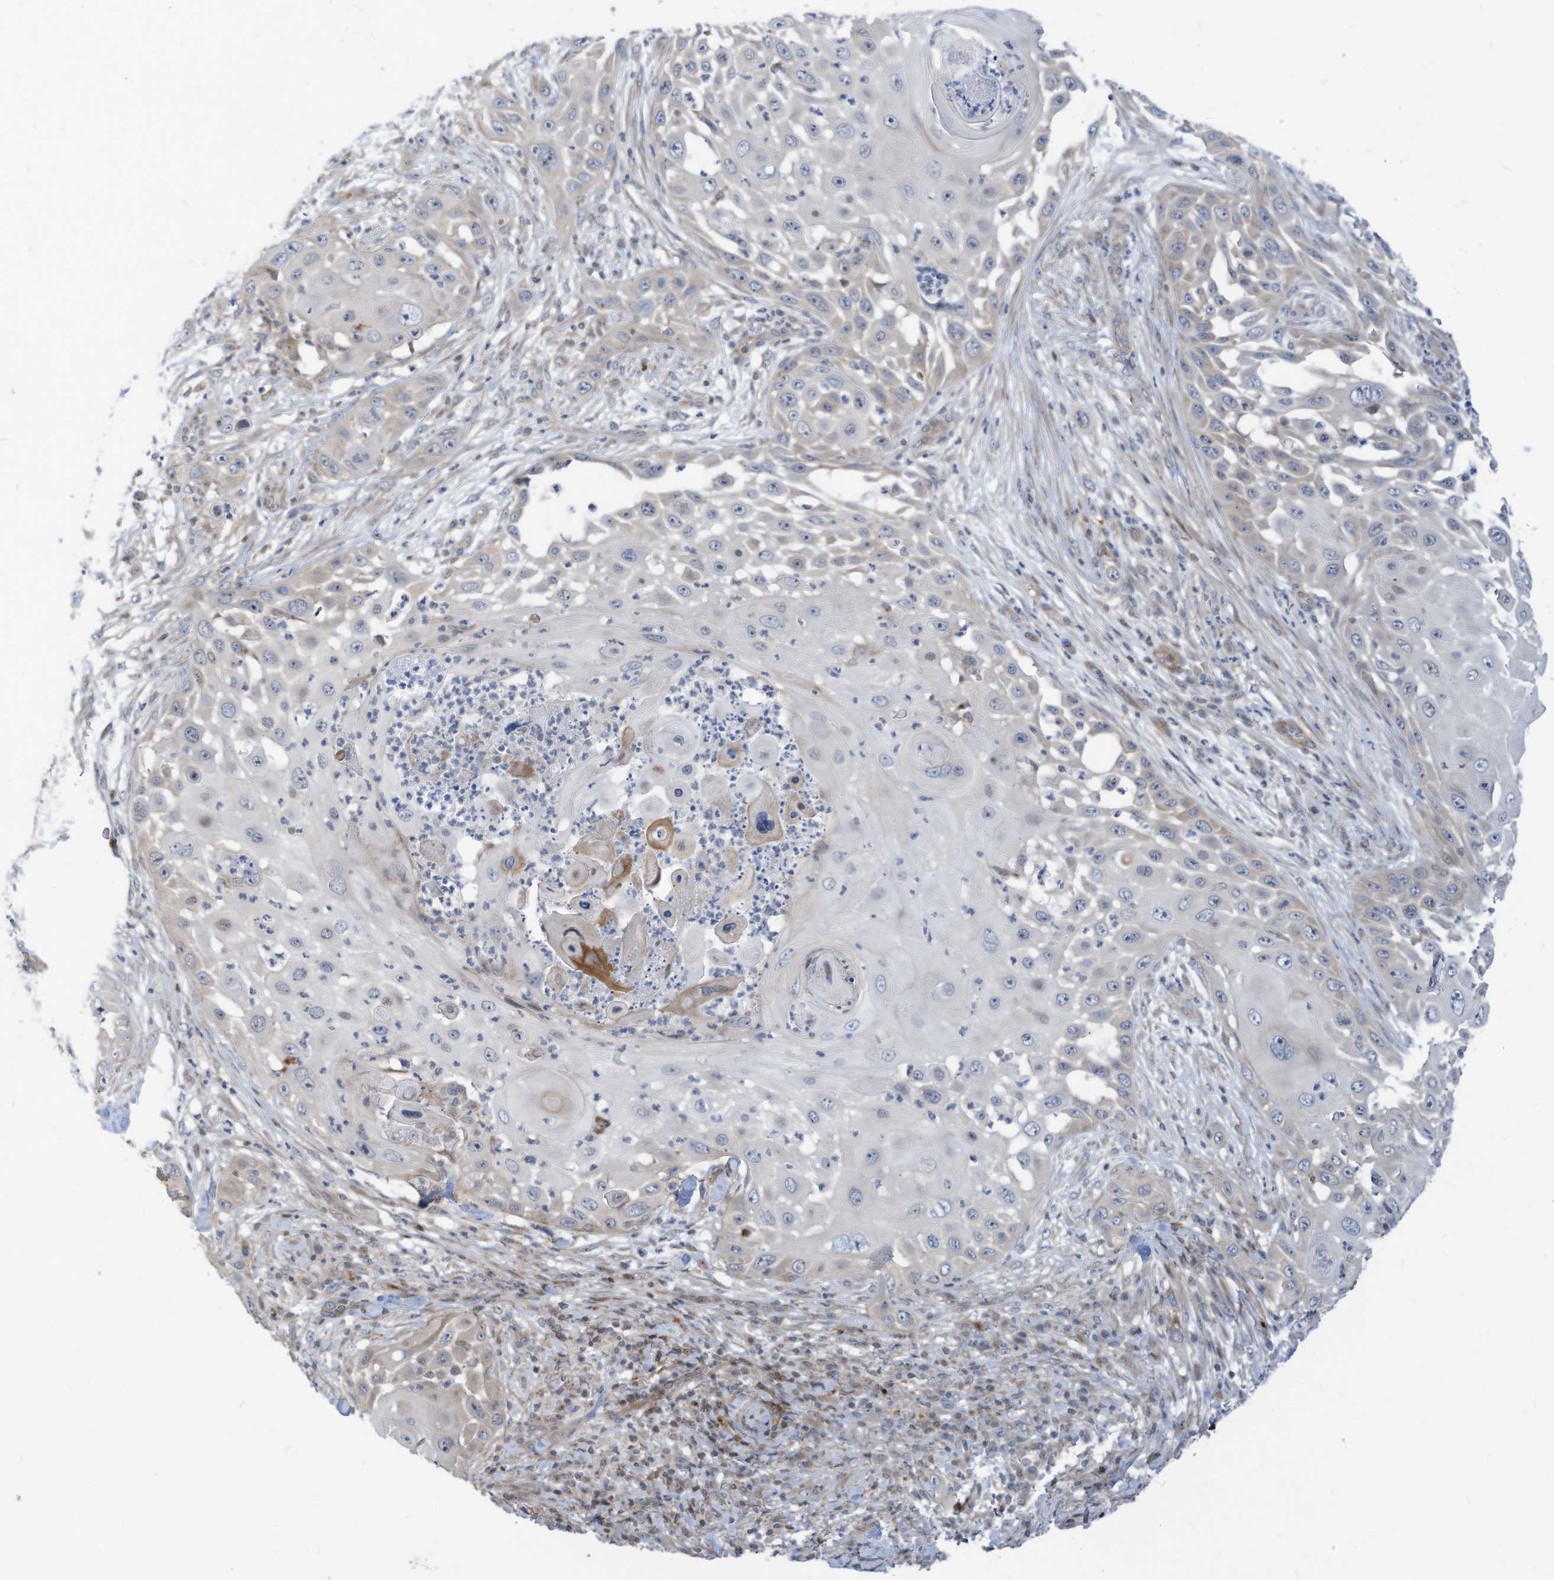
{"staining": {"intensity": "negative", "quantity": "none", "location": "none"}, "tissue": "skin cancer", "cell_type": "Tumor cells", "image_type": "cancer", "snomed": [{"axis": "morphology", "description": "Squamous cell carcinoma, NOS"}, {"axis": "topography", "description": "Skin"}], "caption": "This photomicrograph is of skin cancer (squamous cell carcinoma) stained with IHC to label a protein in brown with the nuclei are counter-stained blue. There is no expression in tumor cells. (DAB IHC with hematoxylin counter stain).", "gene": "GPATCH3", "patient": {"sex": "female", "age": 44}}